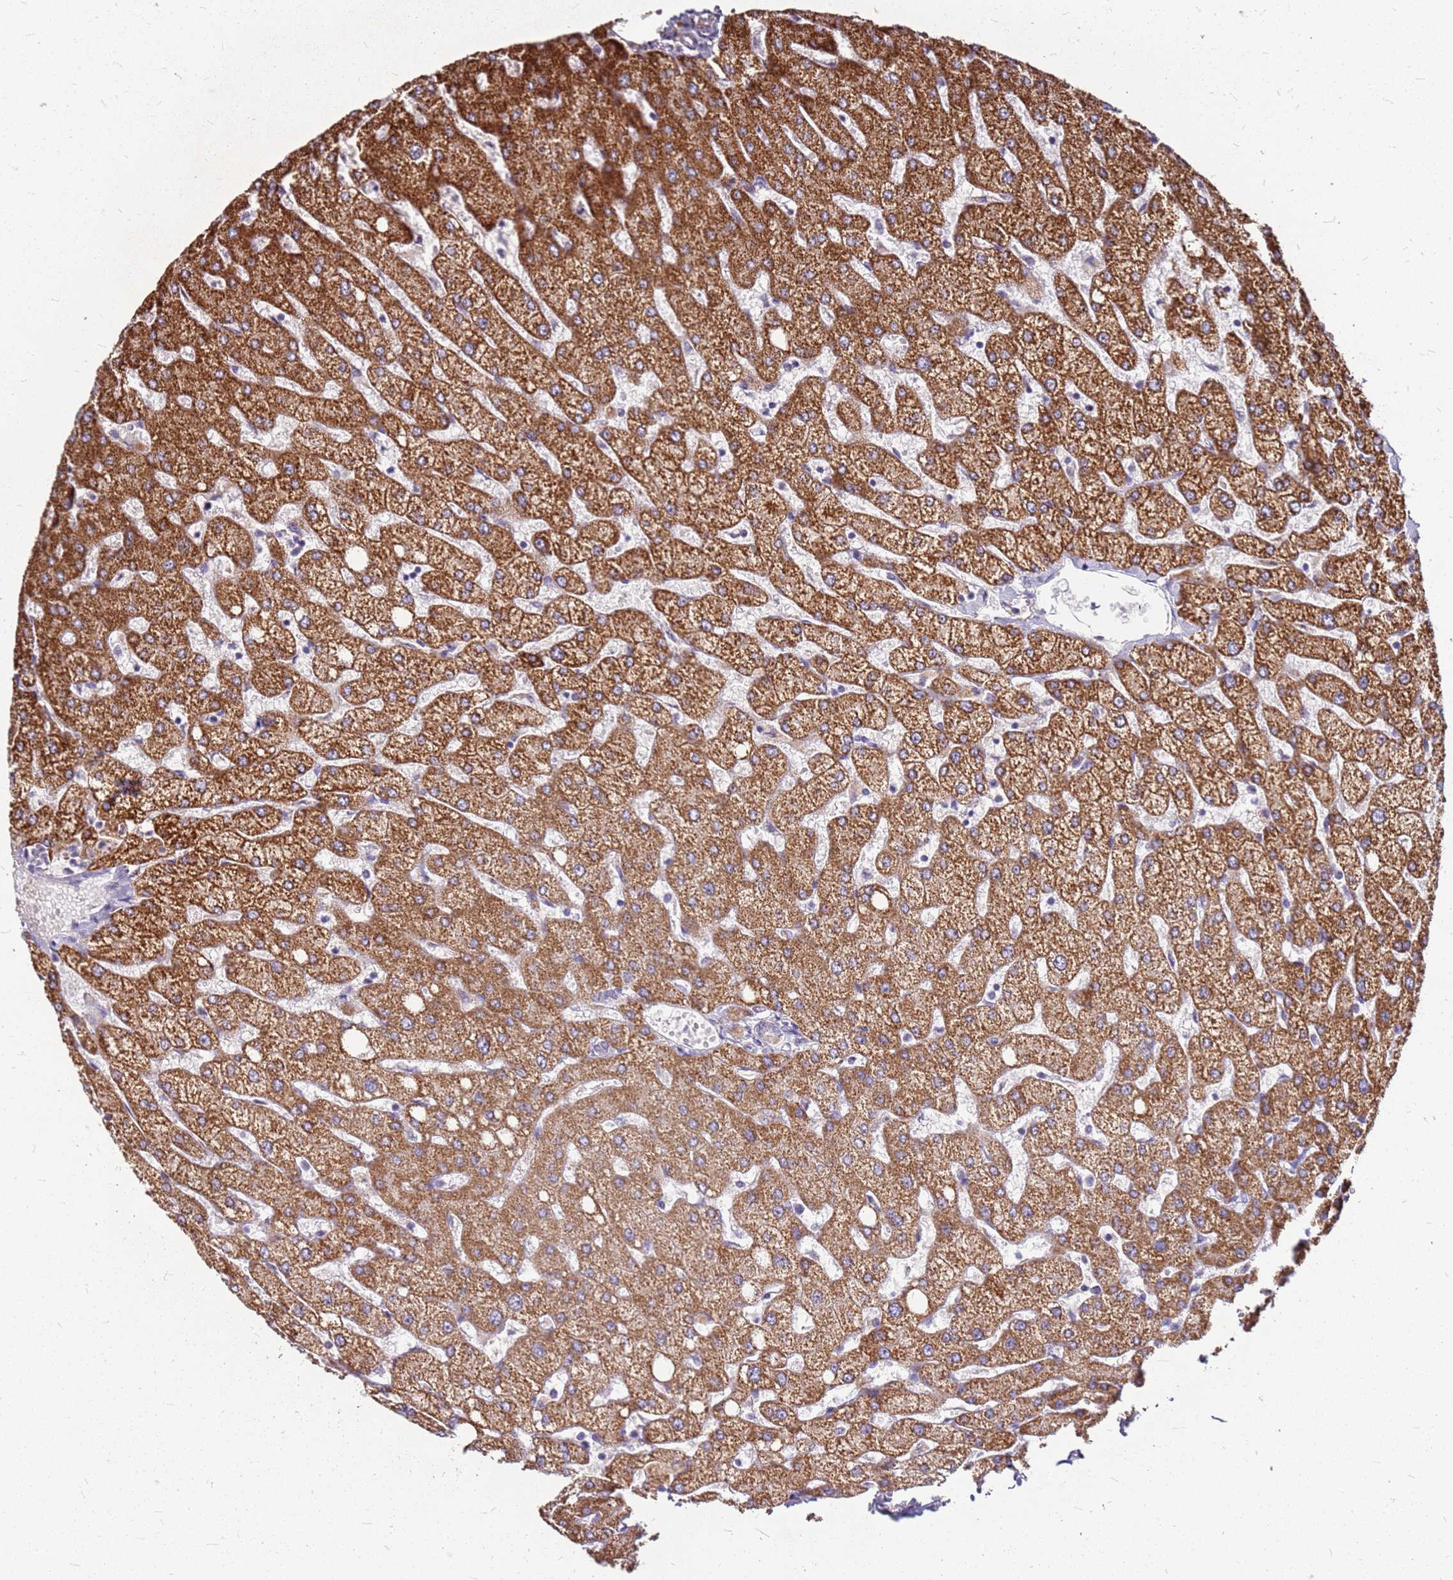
{"staining": {"intensity": "negative", "quantity": "none", "location": "none"}, "tissue": "liver", "cell_type": "Cholangiocytes", "image_type": "normal", "snomed": [{"axis": "morphology", "description": "Normal tissue, NOS"}, {"axis": "topography", "description": "Liver"}], "caption": "An image of liver stained for a protein demonstrates no brown staining in cholangiocytes.", "gene": "DCDC2C", "patient": {"sex": "female", "age": 54}}